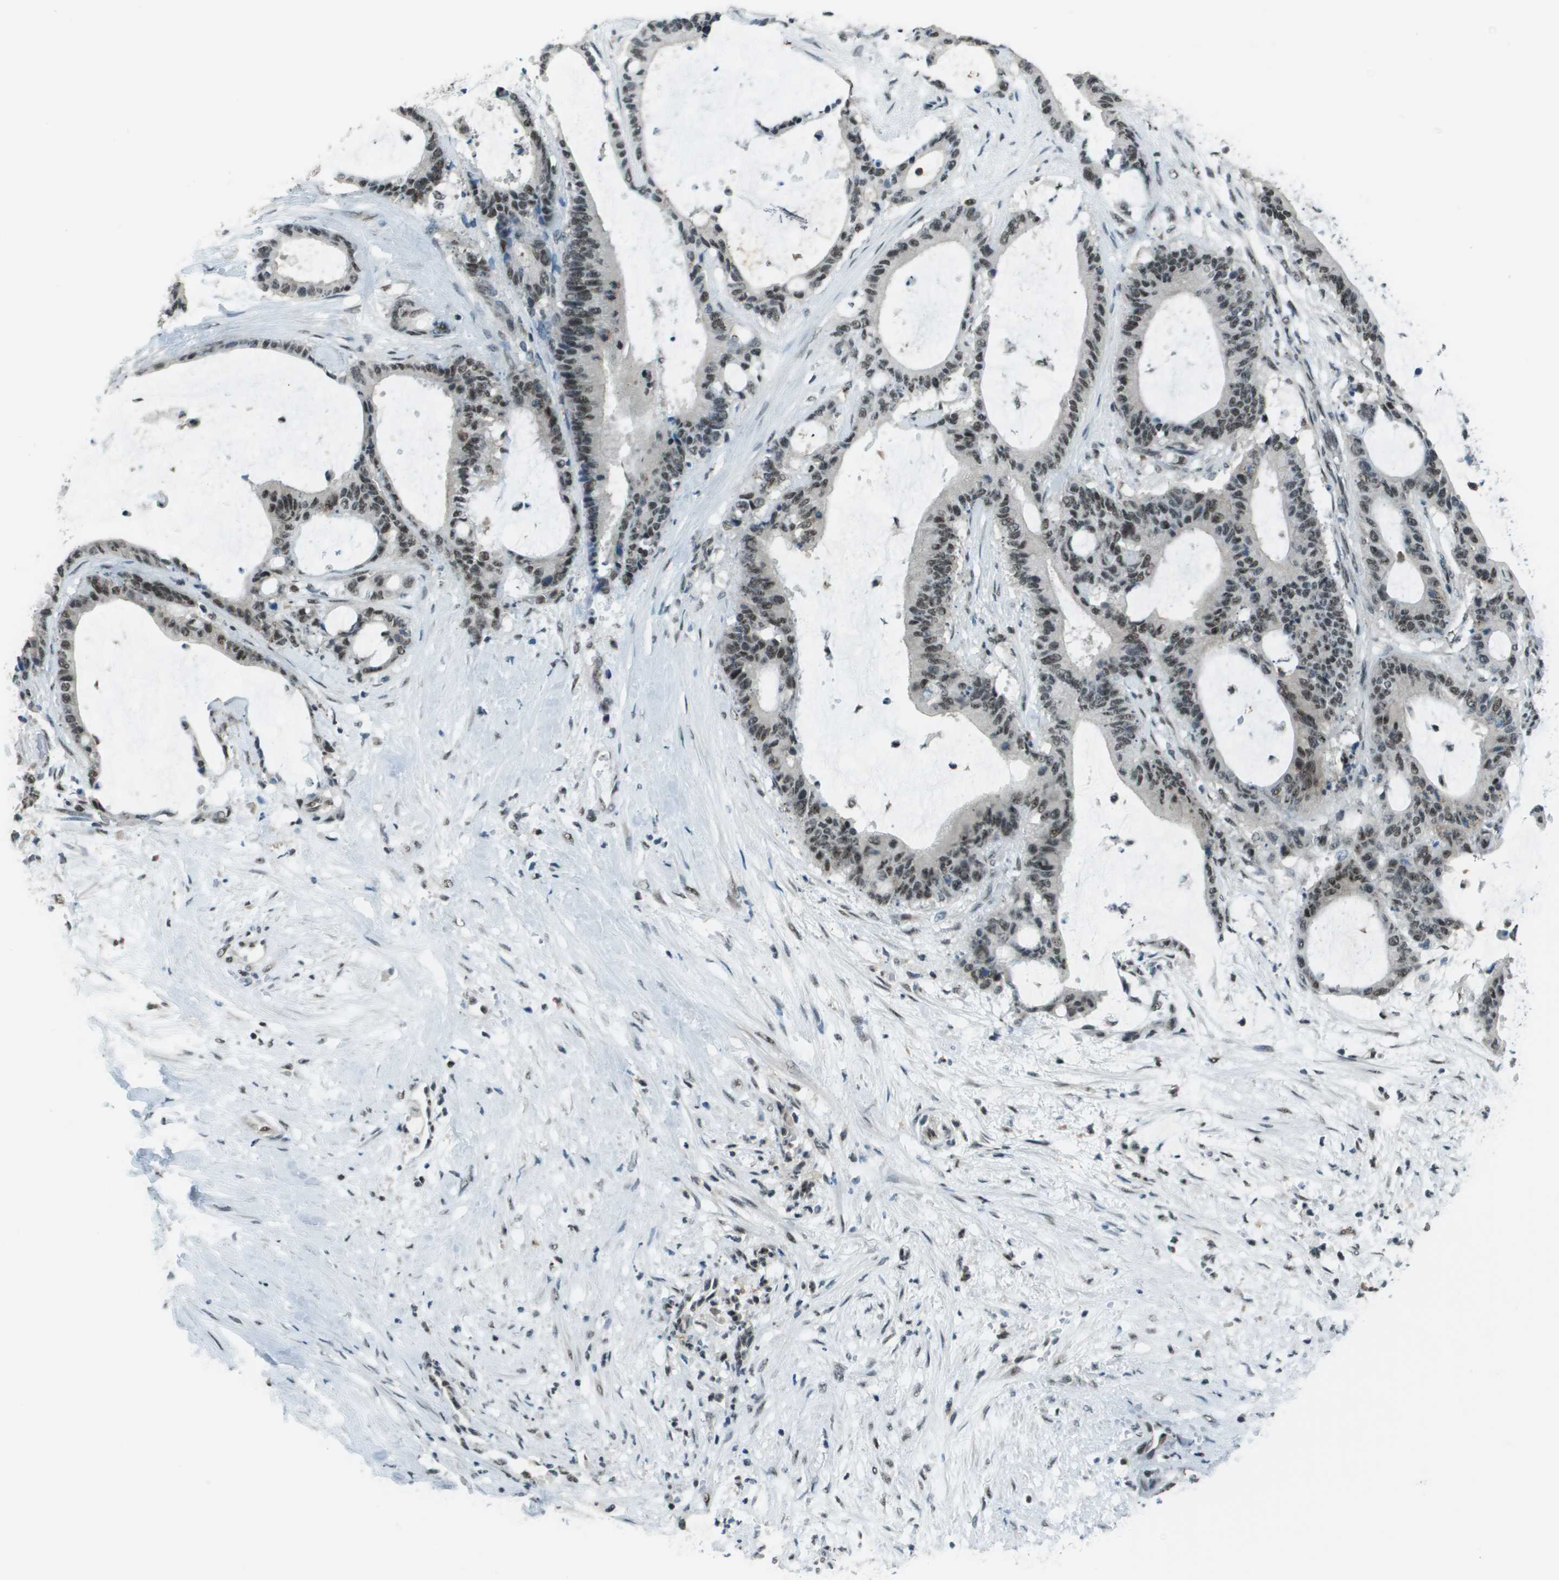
{"staining": {"intensity": "moderate", "quantity": ">75%", "location": "nuclear"}, "tissue": "liver cancer", "cell_type": "Tumor cells", "image_type": "cancer", "snomed": [{"axis": "morphology", "description": "Cholangiocarcinoma"}, {"axis": "topography", "description": "Liver"}], "caption": "The micrograph displays a brown stain indicating the presence of a protein in the nuclear of tumor cells in cholangiocarcinoma (liver).", "gene": "DEPDC1", "patient": {"sex": "female", "age": 73}}